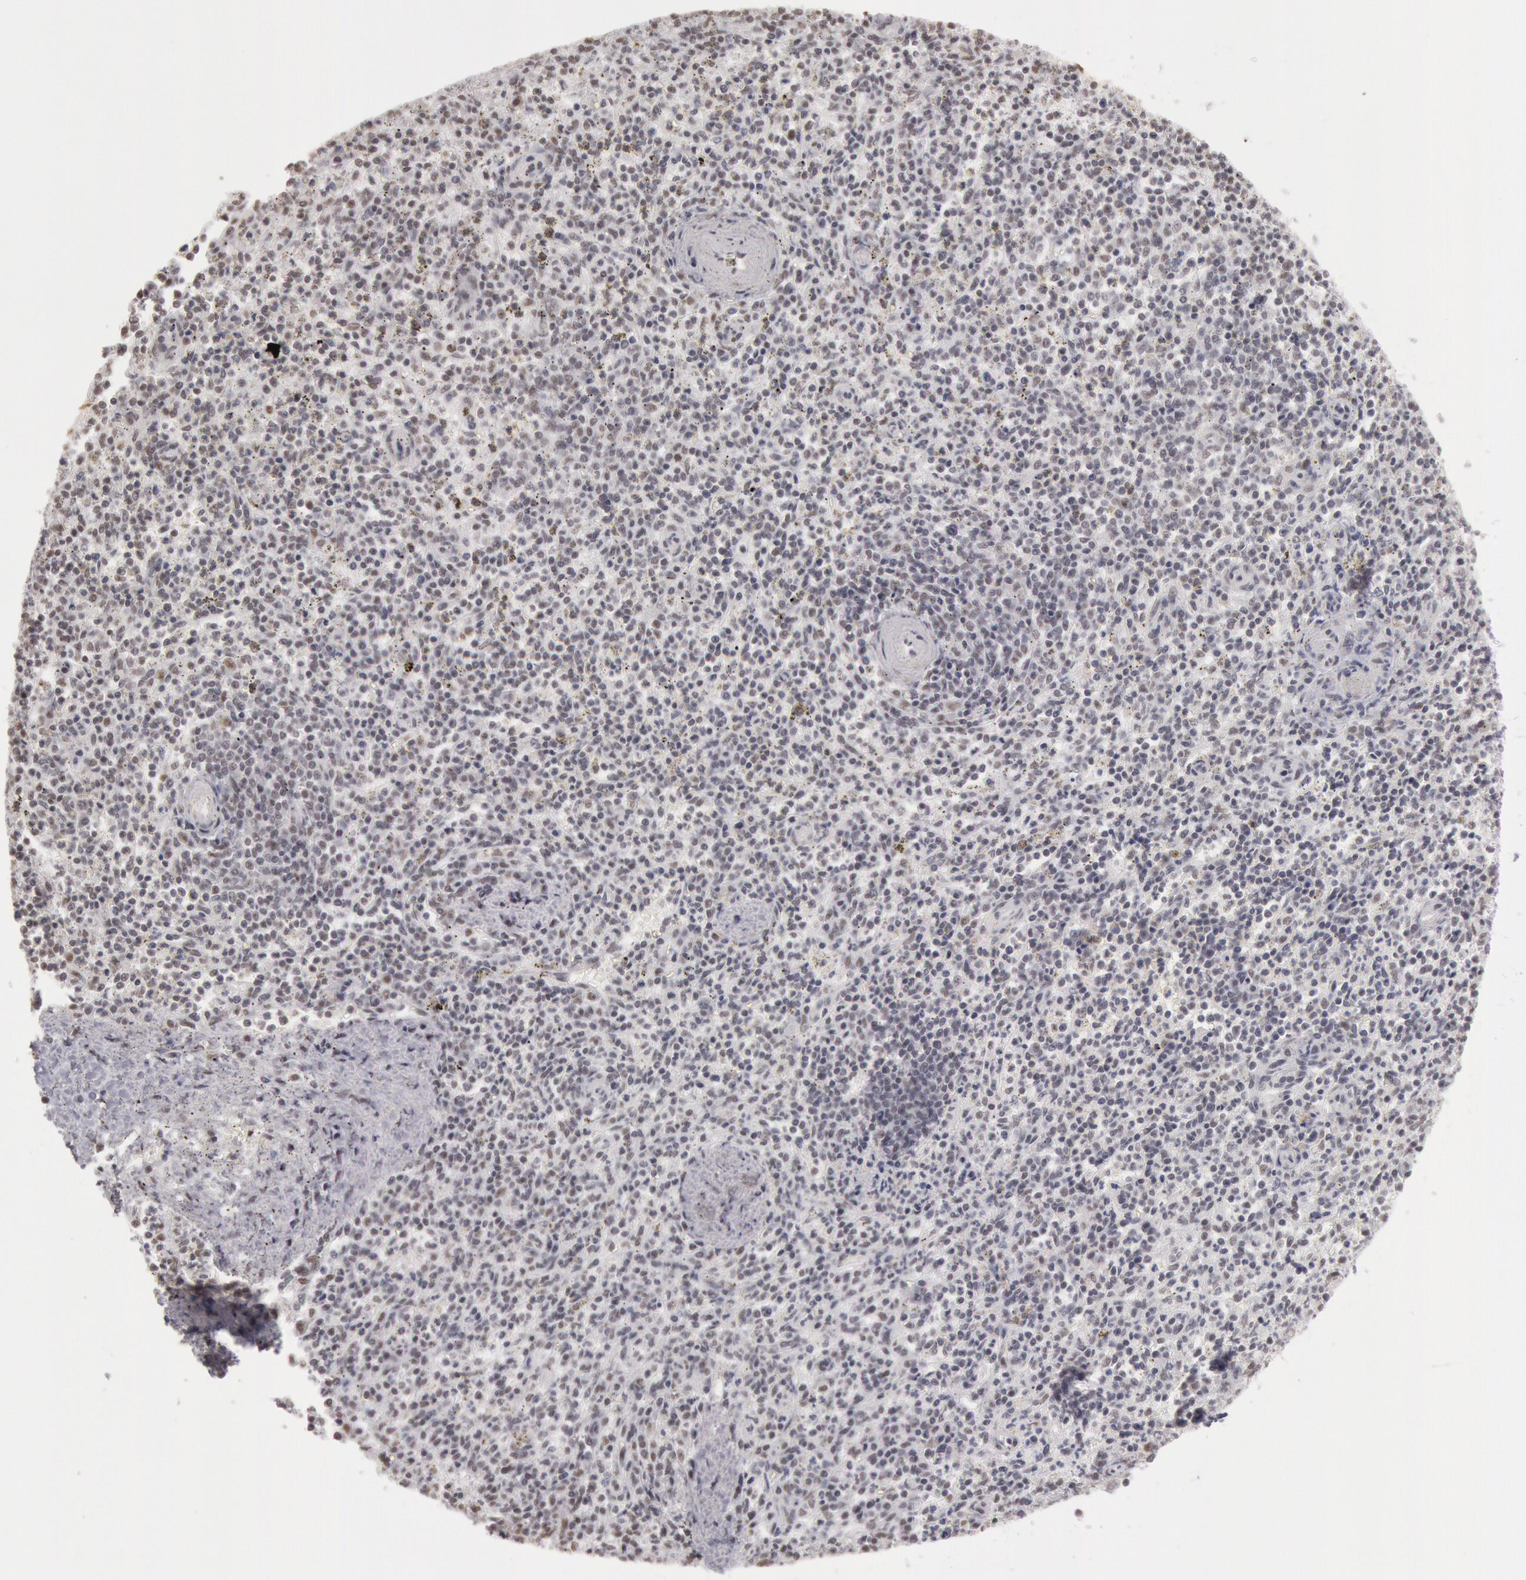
{"staining": {"intensity": "strong", "quantity": ">75%", "location": "nuclear"}, "tissue": "spleen", "cell_type": "Cells in red pulp", "image_type": "normal", "snomed": [{"axis": "morphology", "description": "Normal tissue, NOS"}, {"axis": "topography", "description": "Spleen"}], "caption": "Immunohistochemical staining of unremarkable human spleen exhibits >75% levels of strong nuclear protein expression in about >75% of cells in red pulp.", "gene": "ESS2", "patient": {"sex": "male", "age": 72}}